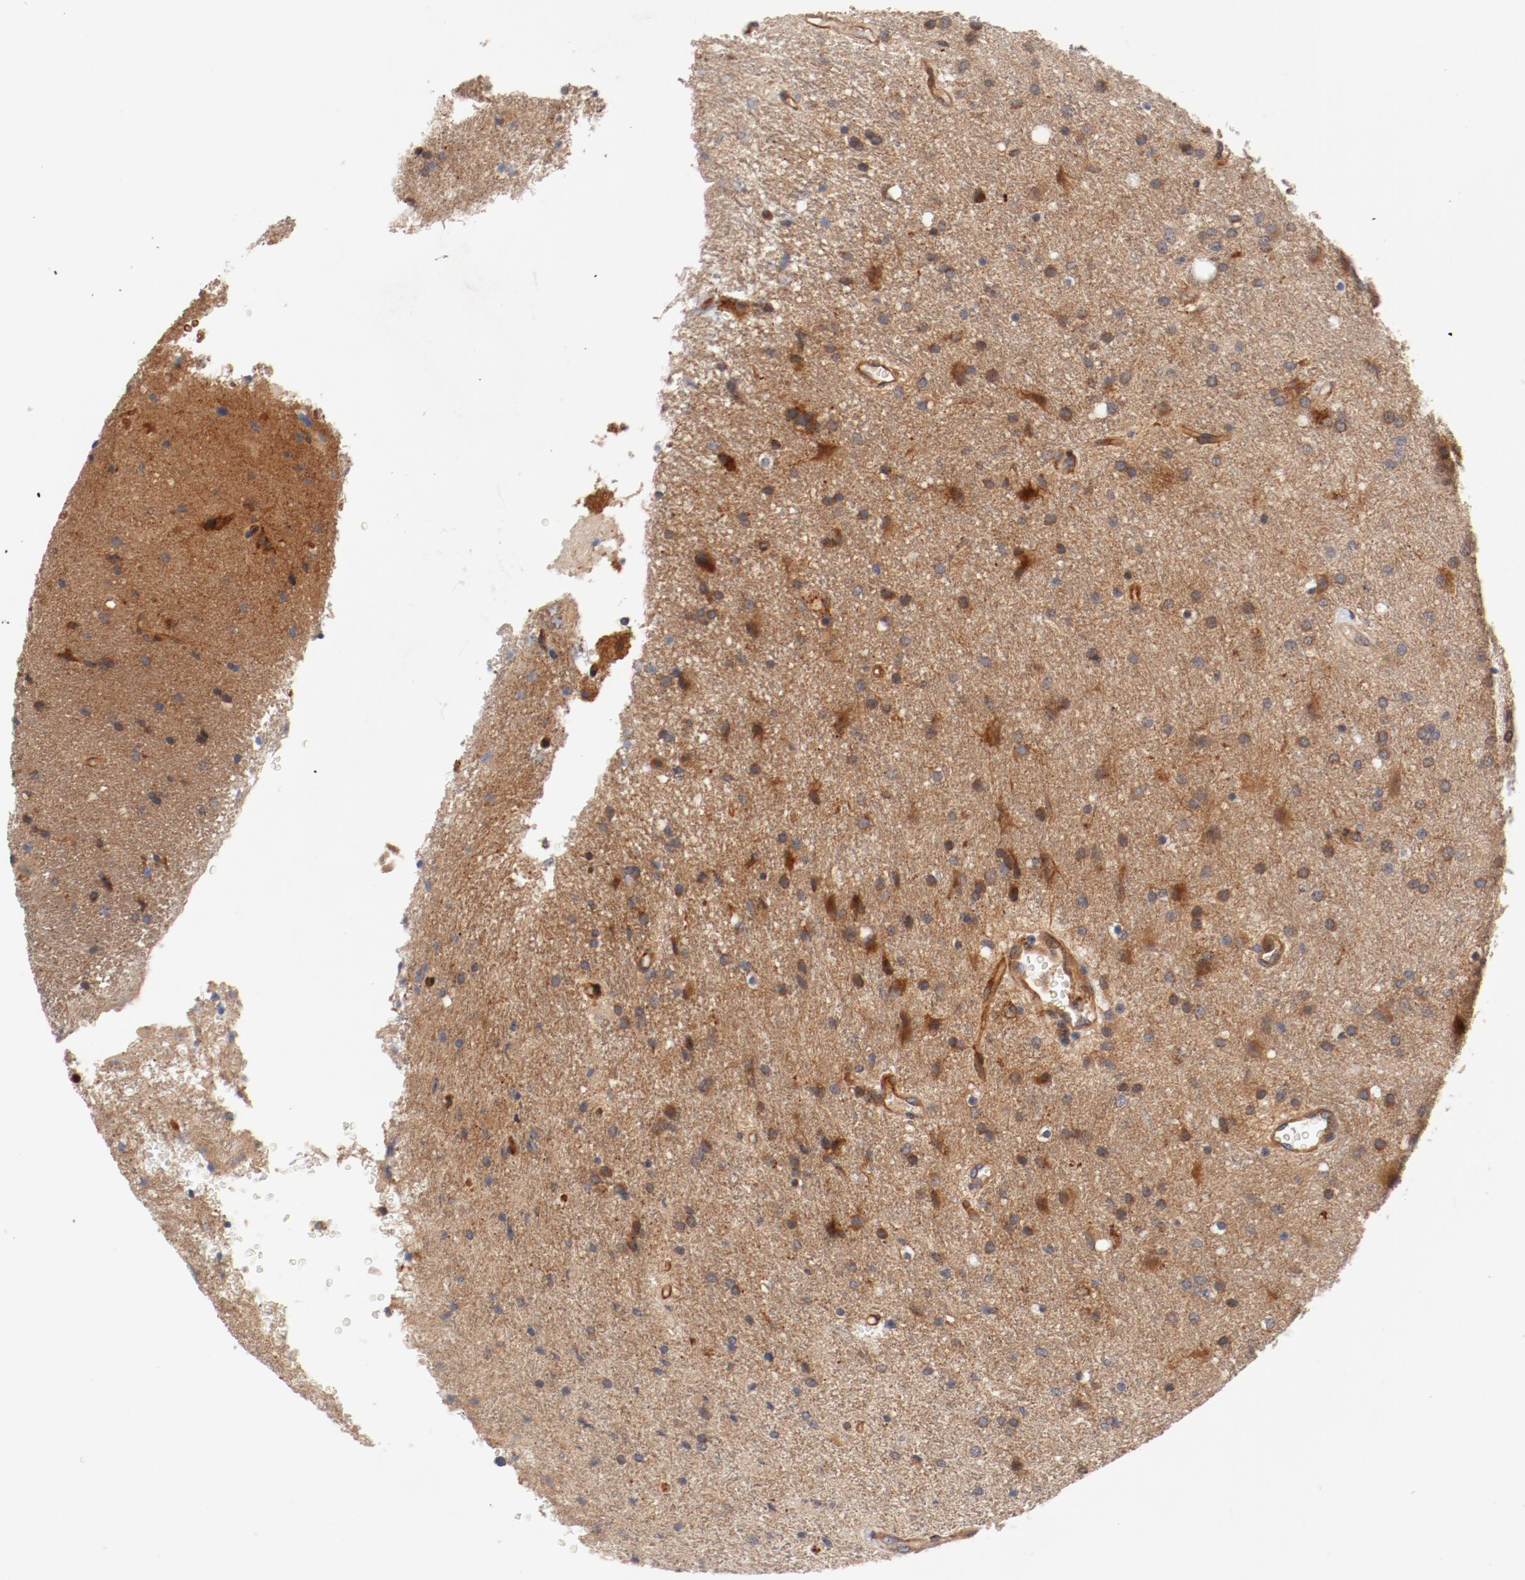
{"staining": {"intensity": "moderate", "quantity": ">75%", "location": "cytoplasmic/membranous"}, "tissue": "glioma", "cell_type": "Tumor cells", "image_type": "cancer", "snomed": [{"axis": "morphology", "description": "Normal tissue, NOS"}, {"axis": "morphology", "description": "Glioma, malignant, High grade"}, {"axis": "topography", "description": "Cerebral cortex"}], "caption": "Immunohistochemical staining of malignant glioma (high-grade) shows medium levels of moderate cytoplasmic/membranous protein staining in about >75% of tumor cells.", "gene": "PITPNM2", "patient": {"sex": "male", "age": 56}}